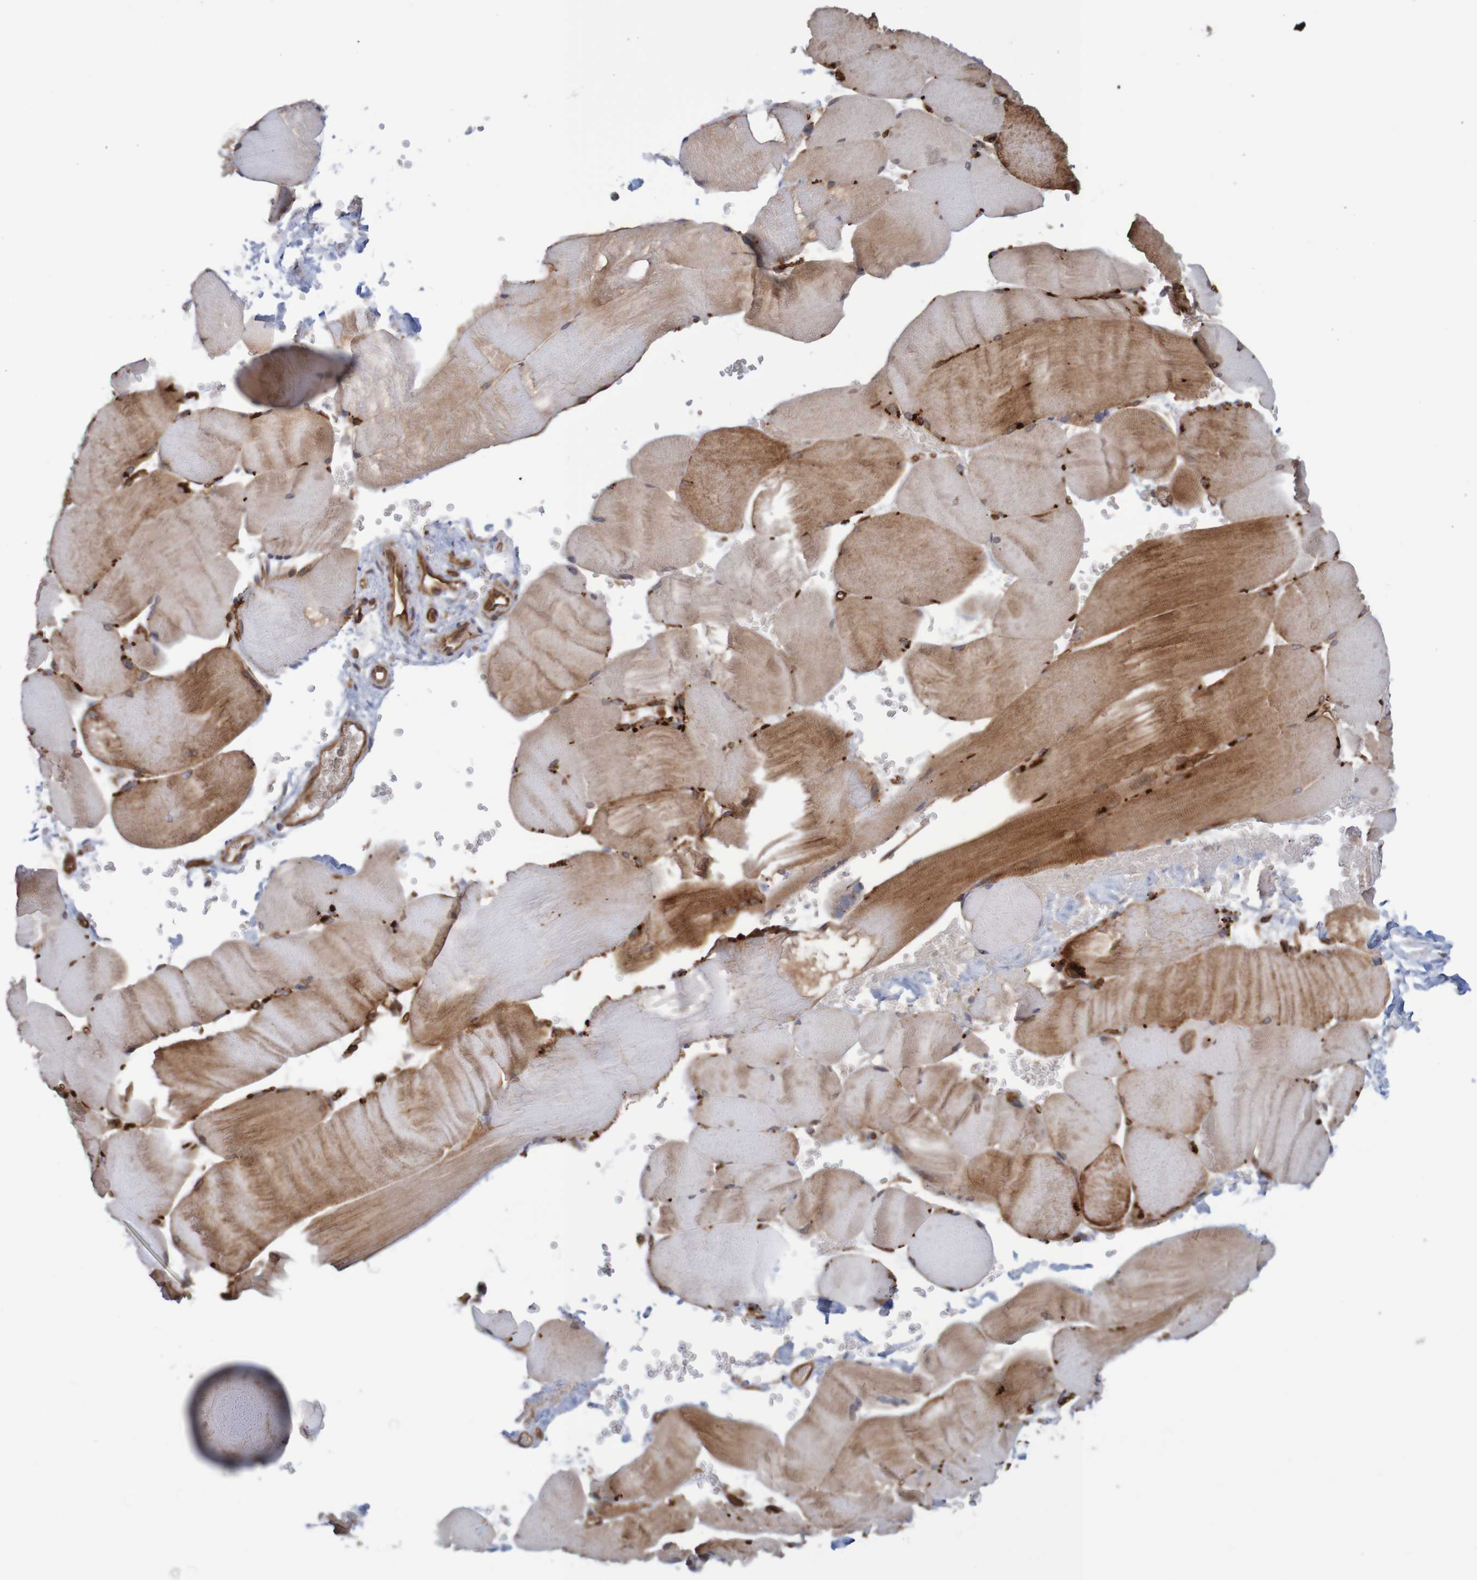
{"staining": {"intensity": "moderate", "quantity": ">75%", "location": "cytoplasmic/membranous"}, "tissue": "skeletal muscle", "cell_type": "Myocytes", "image_type": "normal", "snomed": [{"axis": "morphology", "description": "Normal tissue, NOS"}, {"axis": "topography", "description": "Skin"}, {"axis": "topography", "description": "Skeletal muscle"}], "caption": "The histopathology image demonstrates immunohistochemical staining of normal skeletal muscle. There is moderate cytoplasmic/membranous staining is seen in approximately >75% of myocytes.", "gene": "MRPL52", "patient": {"sex": "male", "age": 83}}